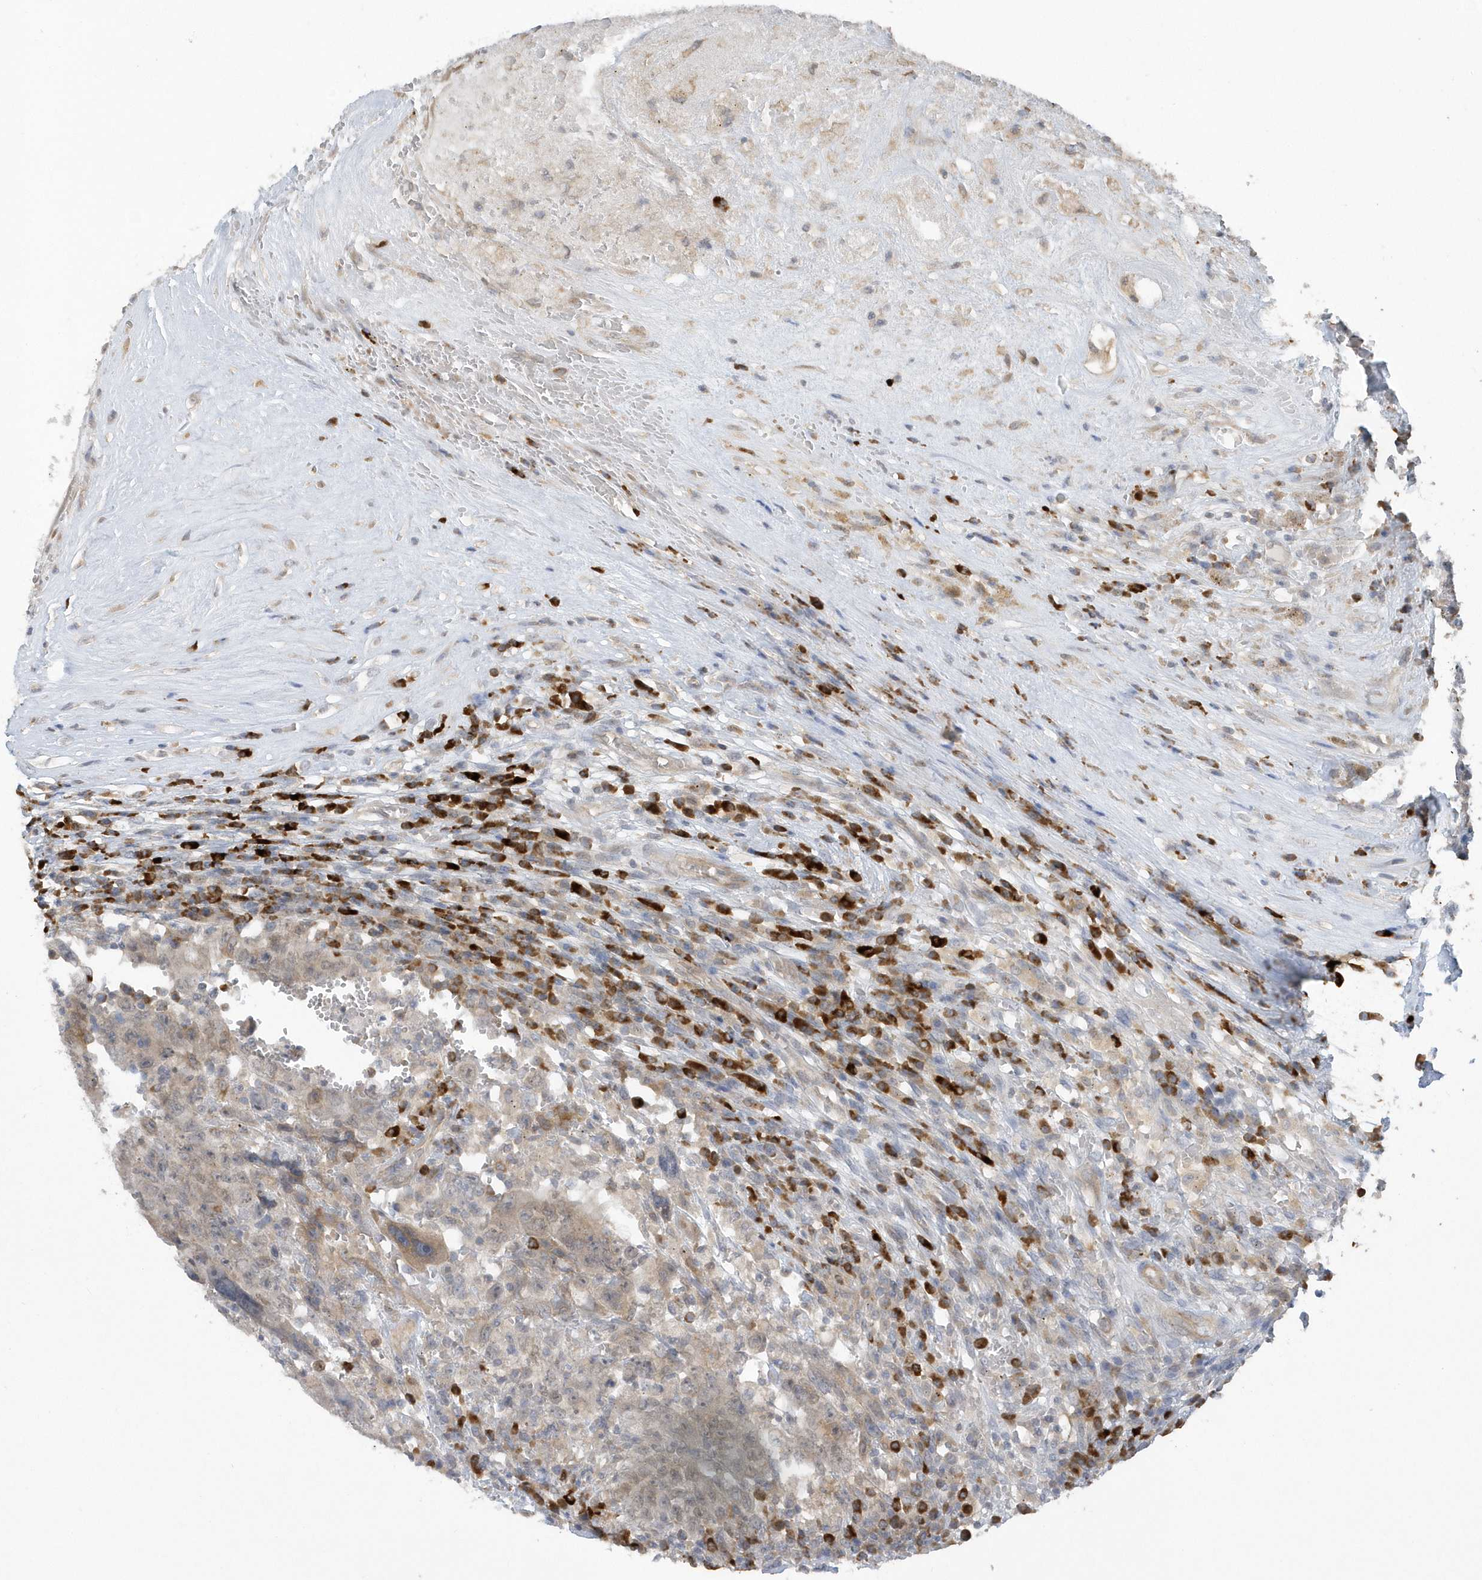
{"staining": {"intensity": "weak", "quantity": "<25%", "location": "cytoplasmic/membranous"}, "tissue": "testis cancer", "cell_type": "Tumor cells", "image_type": "cancer", "snomed": [{"axis": "morphology", "description": "Carcinoma, Embryonal, NOS"}, {"axis": "topography", "description": "Testis"}], "caption": "There is no significant expression in tumor cells of embryonal carcinoma (testis). The staining is performed using DAB brown chromogen with nuclei counter-stained in using hematoxylin.", "gene": "HERPUD1", "patient": {"sex": "male", "age": 26}}